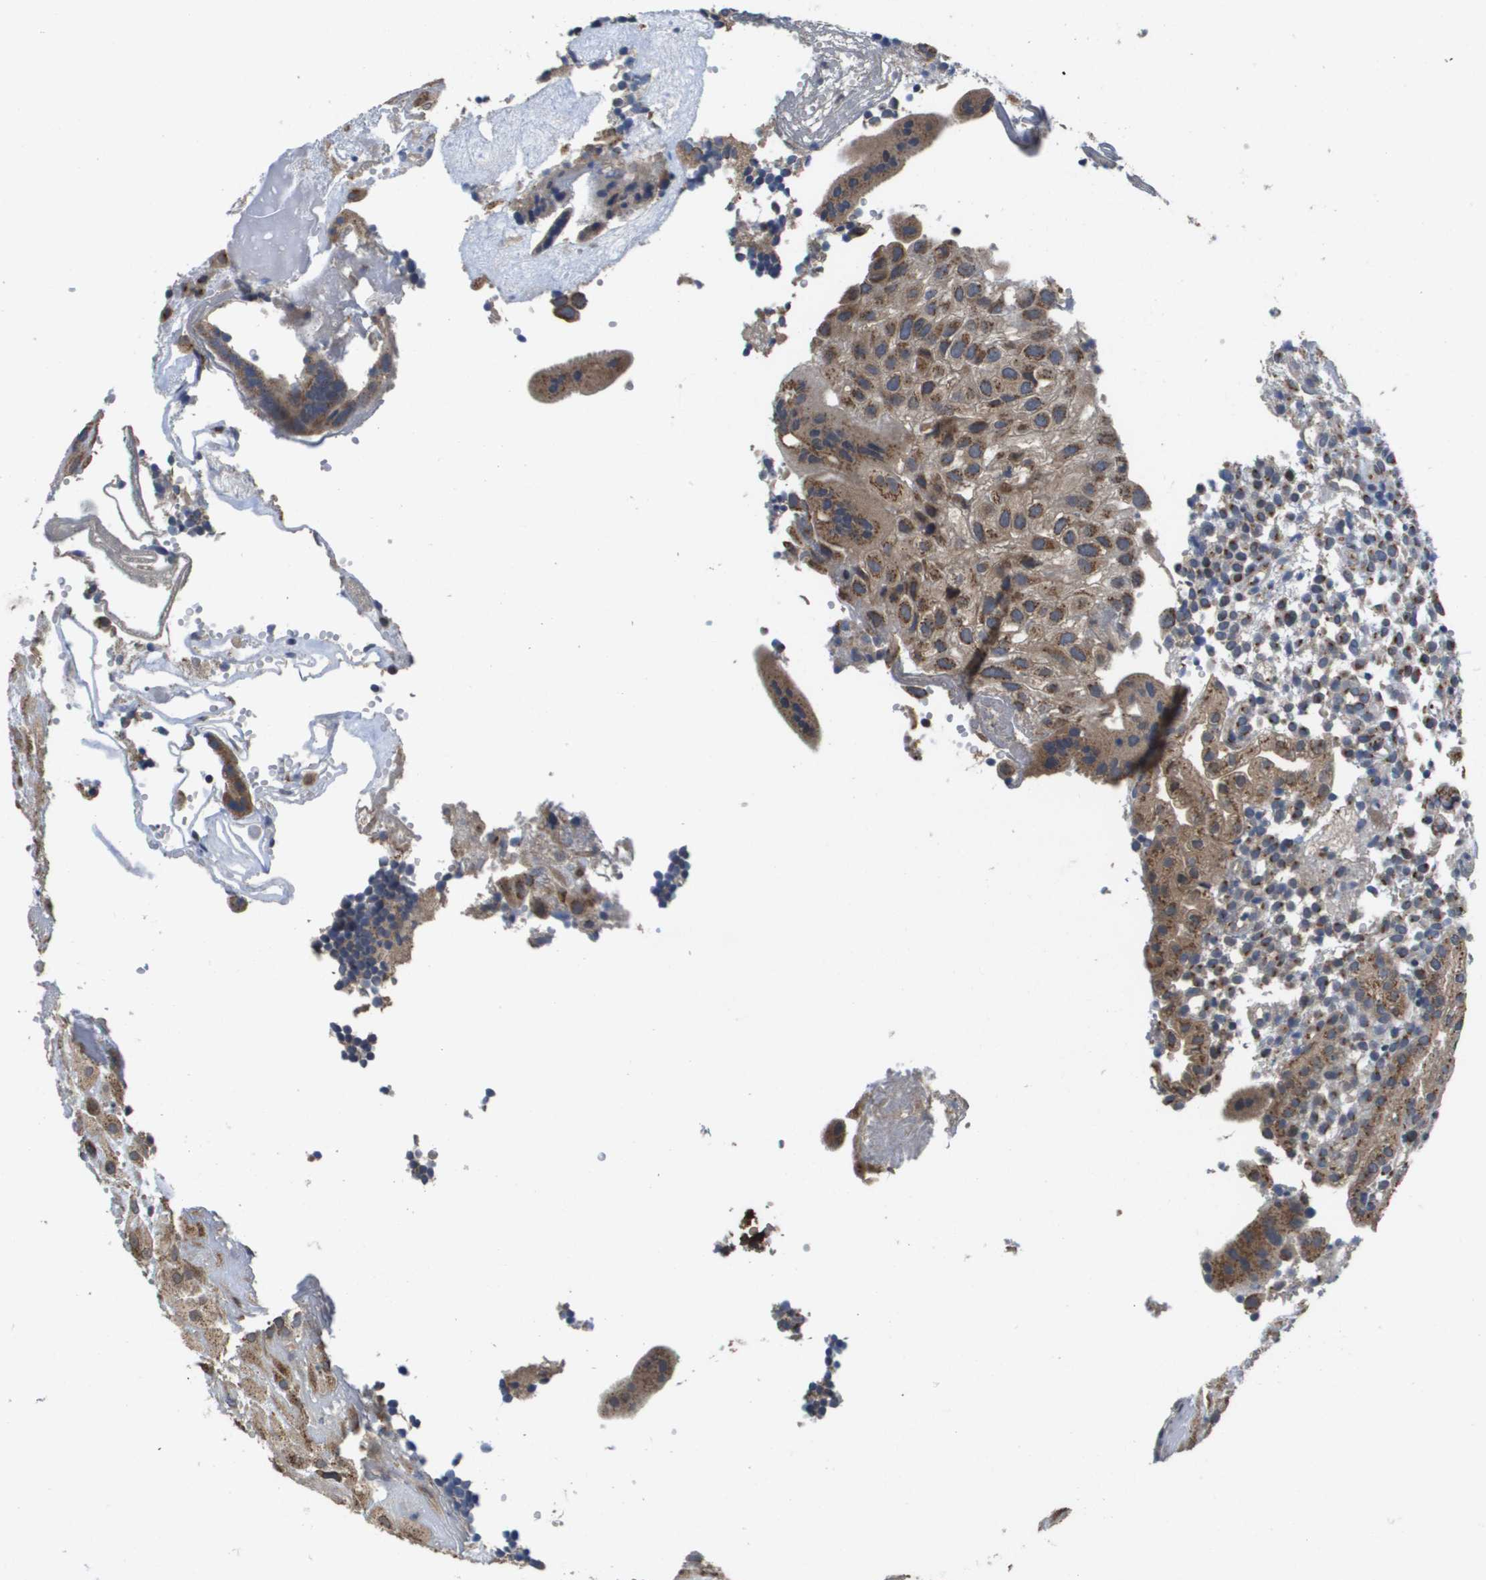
{"staining": {"intensity": "moderate", "quantity": ">75%", "location": "cytoplasmic/membranous"}, "tissue": "placenta", "cell_type": "Decidual cells", "image_type": "normal", "snomed": [{"axis": "morphology", "description": "Normal tissue, NOS"}, {"axis": "topography", "description": "Placenta"}], "caption": "Immunohistochemistry (IHC) histopathology image of unremarkable human placenta stained for a protein (brown), which displays medium levels of moderate cytoplasmic/membranous staining in about >75% of decidual cells.", "gene": "PCK1", "patient": {"sex": "female", "age": 18}}